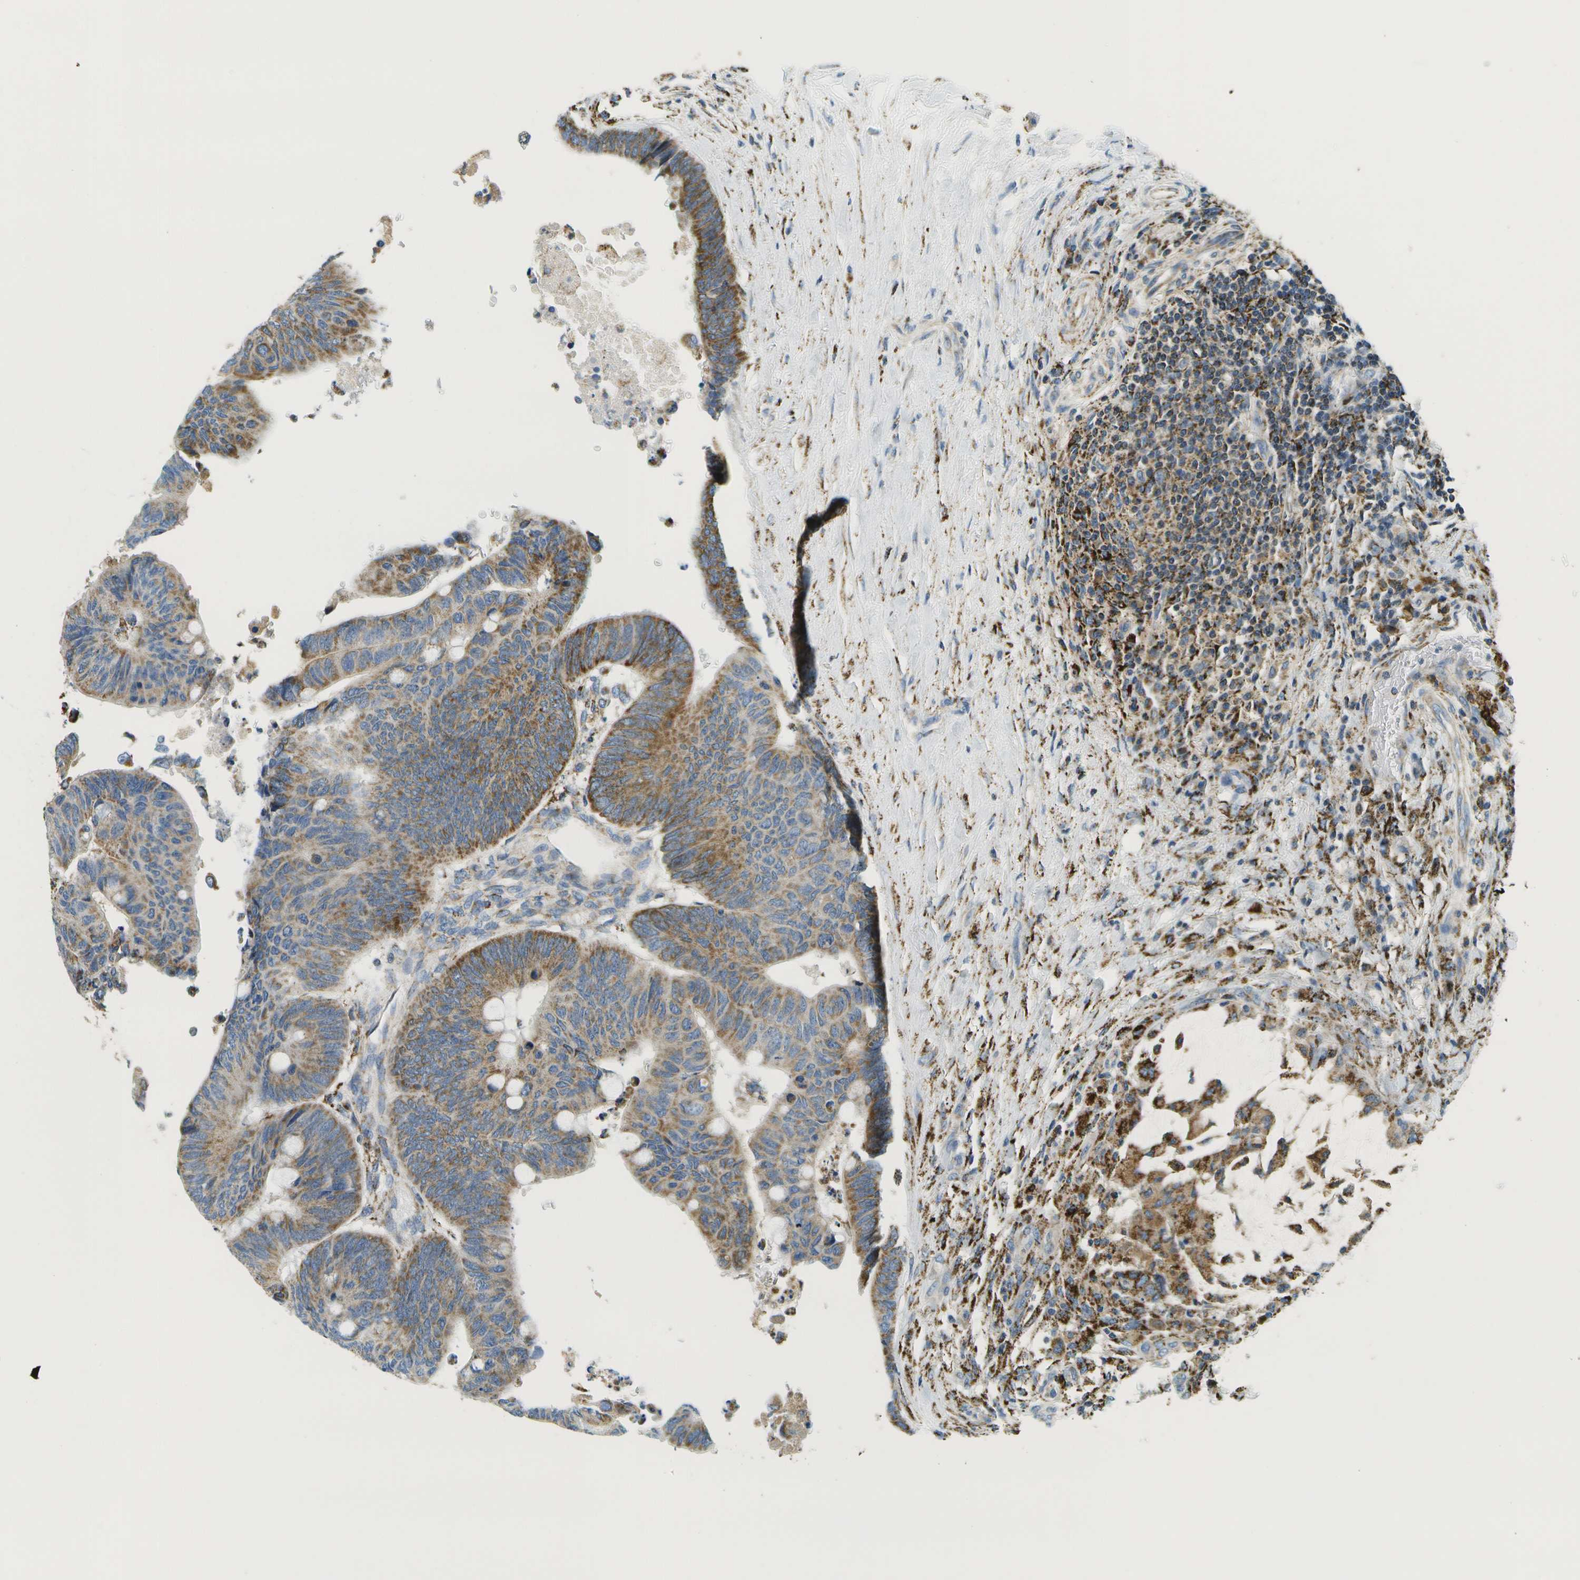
{"staining": {"intensity": "moderate", "quantity": ">75%", "location": "cytoplasmic/membranous"}, "tissue": "colorectal cancer", "cell_type": "Tumor cells", "image_type": "cancer", "snomed": [{"axis": "morphology", "description": "Normal tissue, NOS"}, {"axis": "morphology", "description": "Adenocarcinoma, NOS"}, {"axis": "topography", "description": "Rectum"}, {"axis": "topography", "description": "Peripheral nerve tissue"}], "caption": "Immunohistochemistry image of neoplastic tissue: adenocarcinoma (colorectal) stained using immunohistochemistry displays medium levels of moderate protein expression localized specifically in the cytoplasmic/membranous of tumor cells, appearing as a cytoplasmic/membranous brown color.", "gene": "HLCS", "patient": {"sex": "male", "age": 92}}